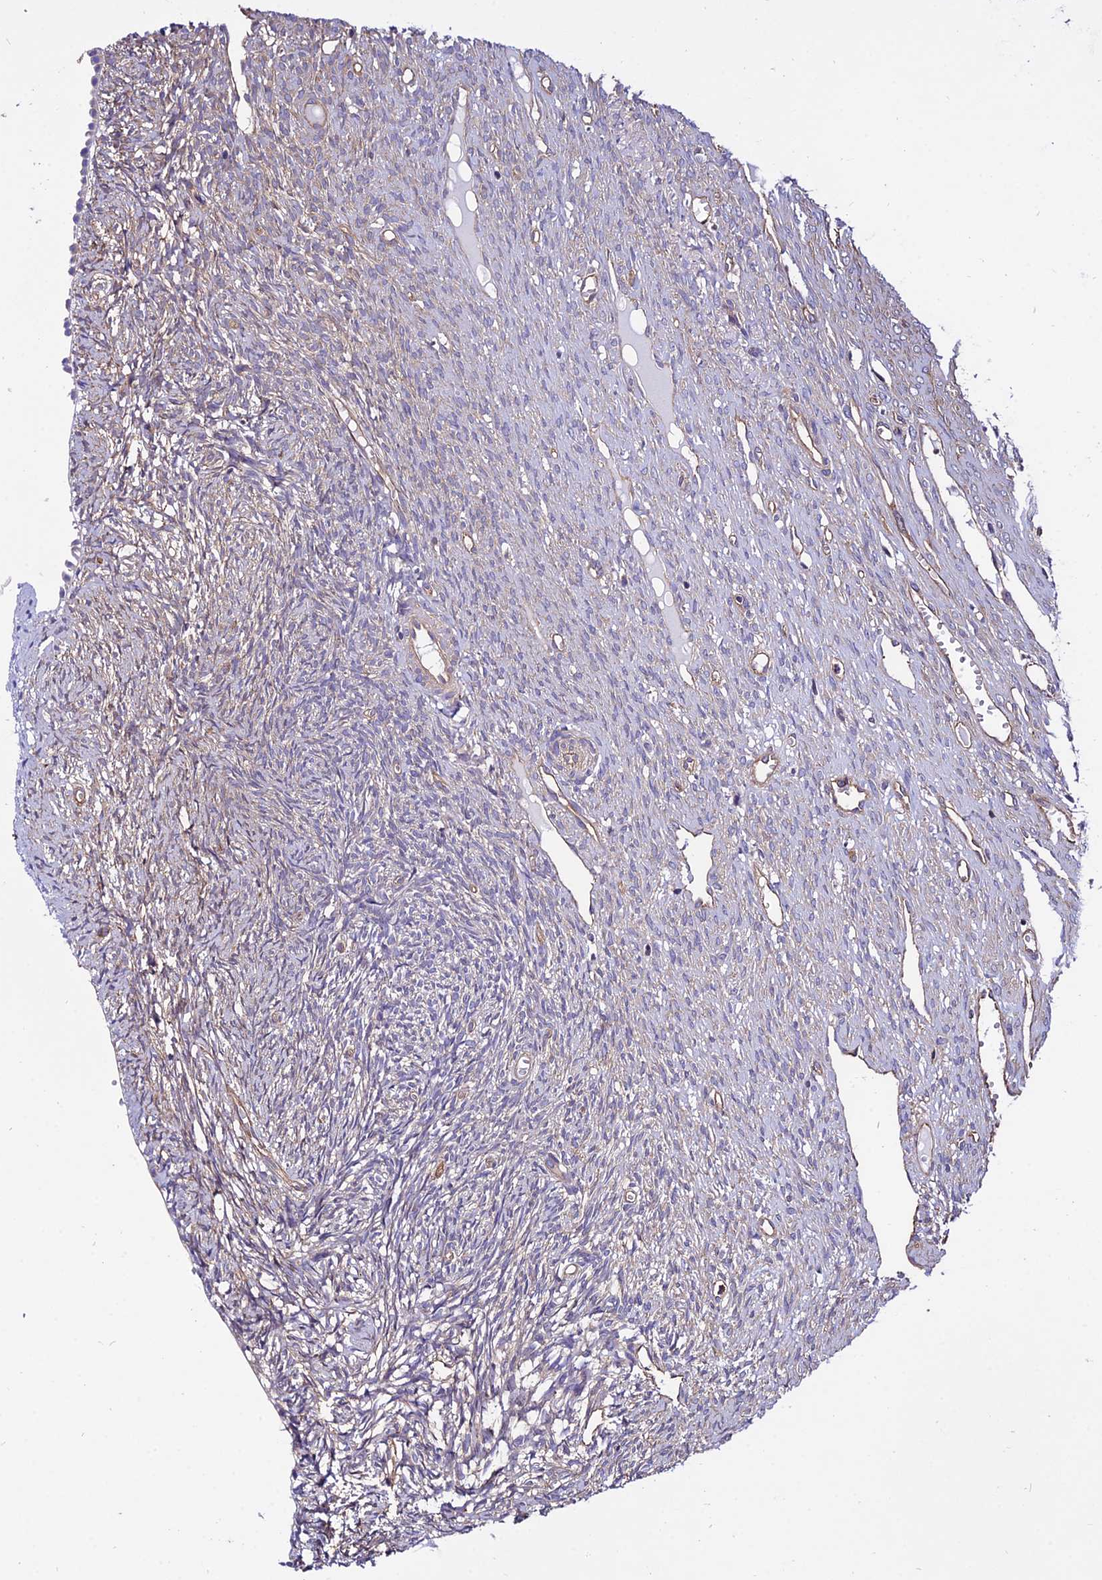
{"staining": {"intensity": "weak", "quantity": "<25%", "location": "cytoplasmic/membranous"}, "tissue": "ovary", "cell_type": "Ovarian stroma cells", "image_type": "normal", "snomed": [{"axis": "morphology", "description": "Normal tissue, NOS"}, {"axis": "topography", "description": "Ovary"}], "caption": "IHC of unremarkable ovary reveals no expression in ovarian stroma cells.", "gene": "CALM1", "patient": {"sex": "female", "age": 51}}